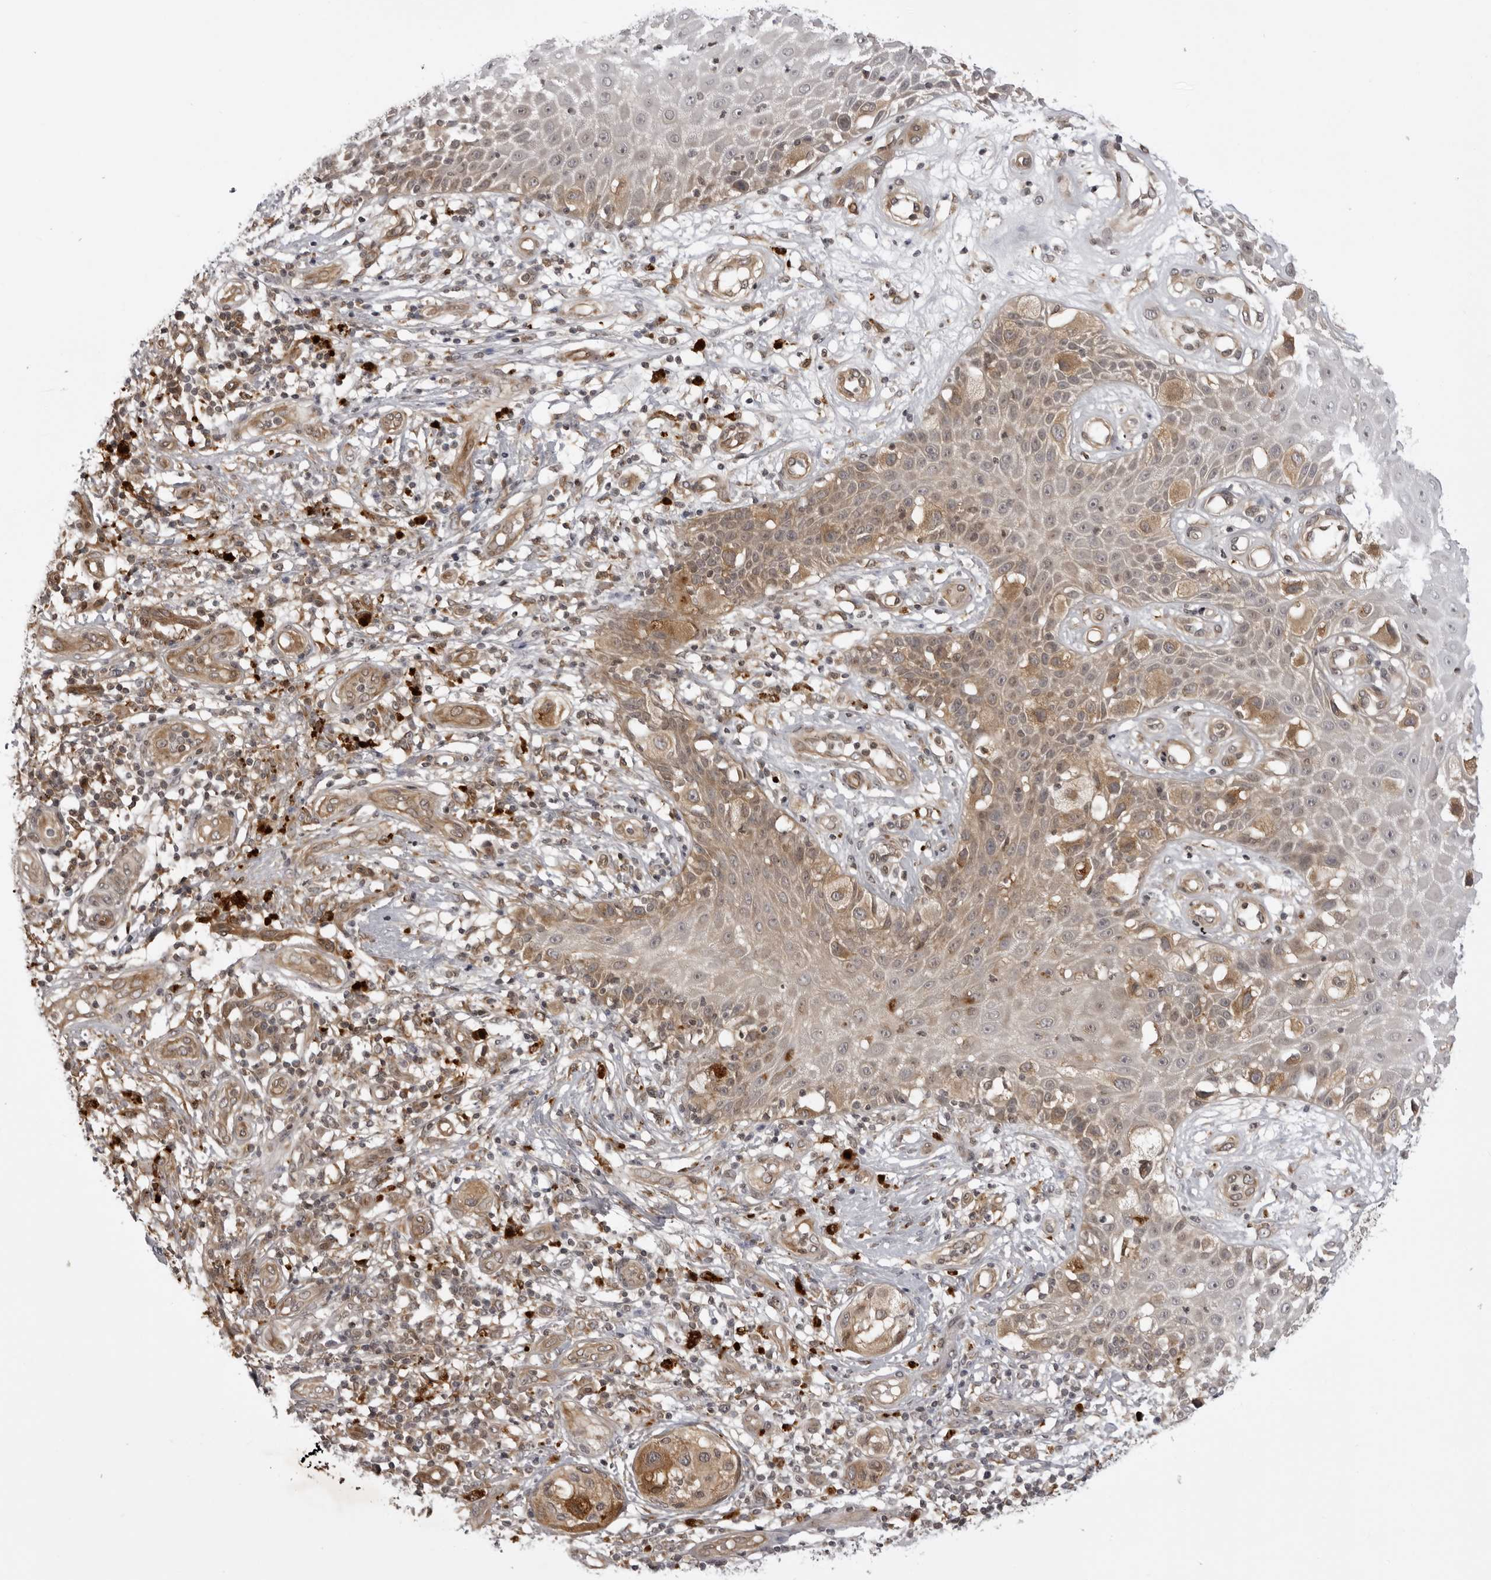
{"staining": {"intensity": "moderate", "quantity": "25%-75%", "location": "cytoplasmic/membranous"}, "tissue": "melanoma", "cell_type": "Tumor cells", "image_type": "cancer", "snomed": [{"axis": "morphology", "description": "Malignant melanoma, NOS"}, {"axis": "topography", "description": "Skin"}], "caption": "Protein expression analysis of malignant melanoma shows moderate cytoplasmic/membranous staining in about 25%-75% of tumor cells. (DAB = brown stain, brightfield microscopy at high magnification).", "gene": "USP43", "patient": {"sex": "female", "age": 81}}